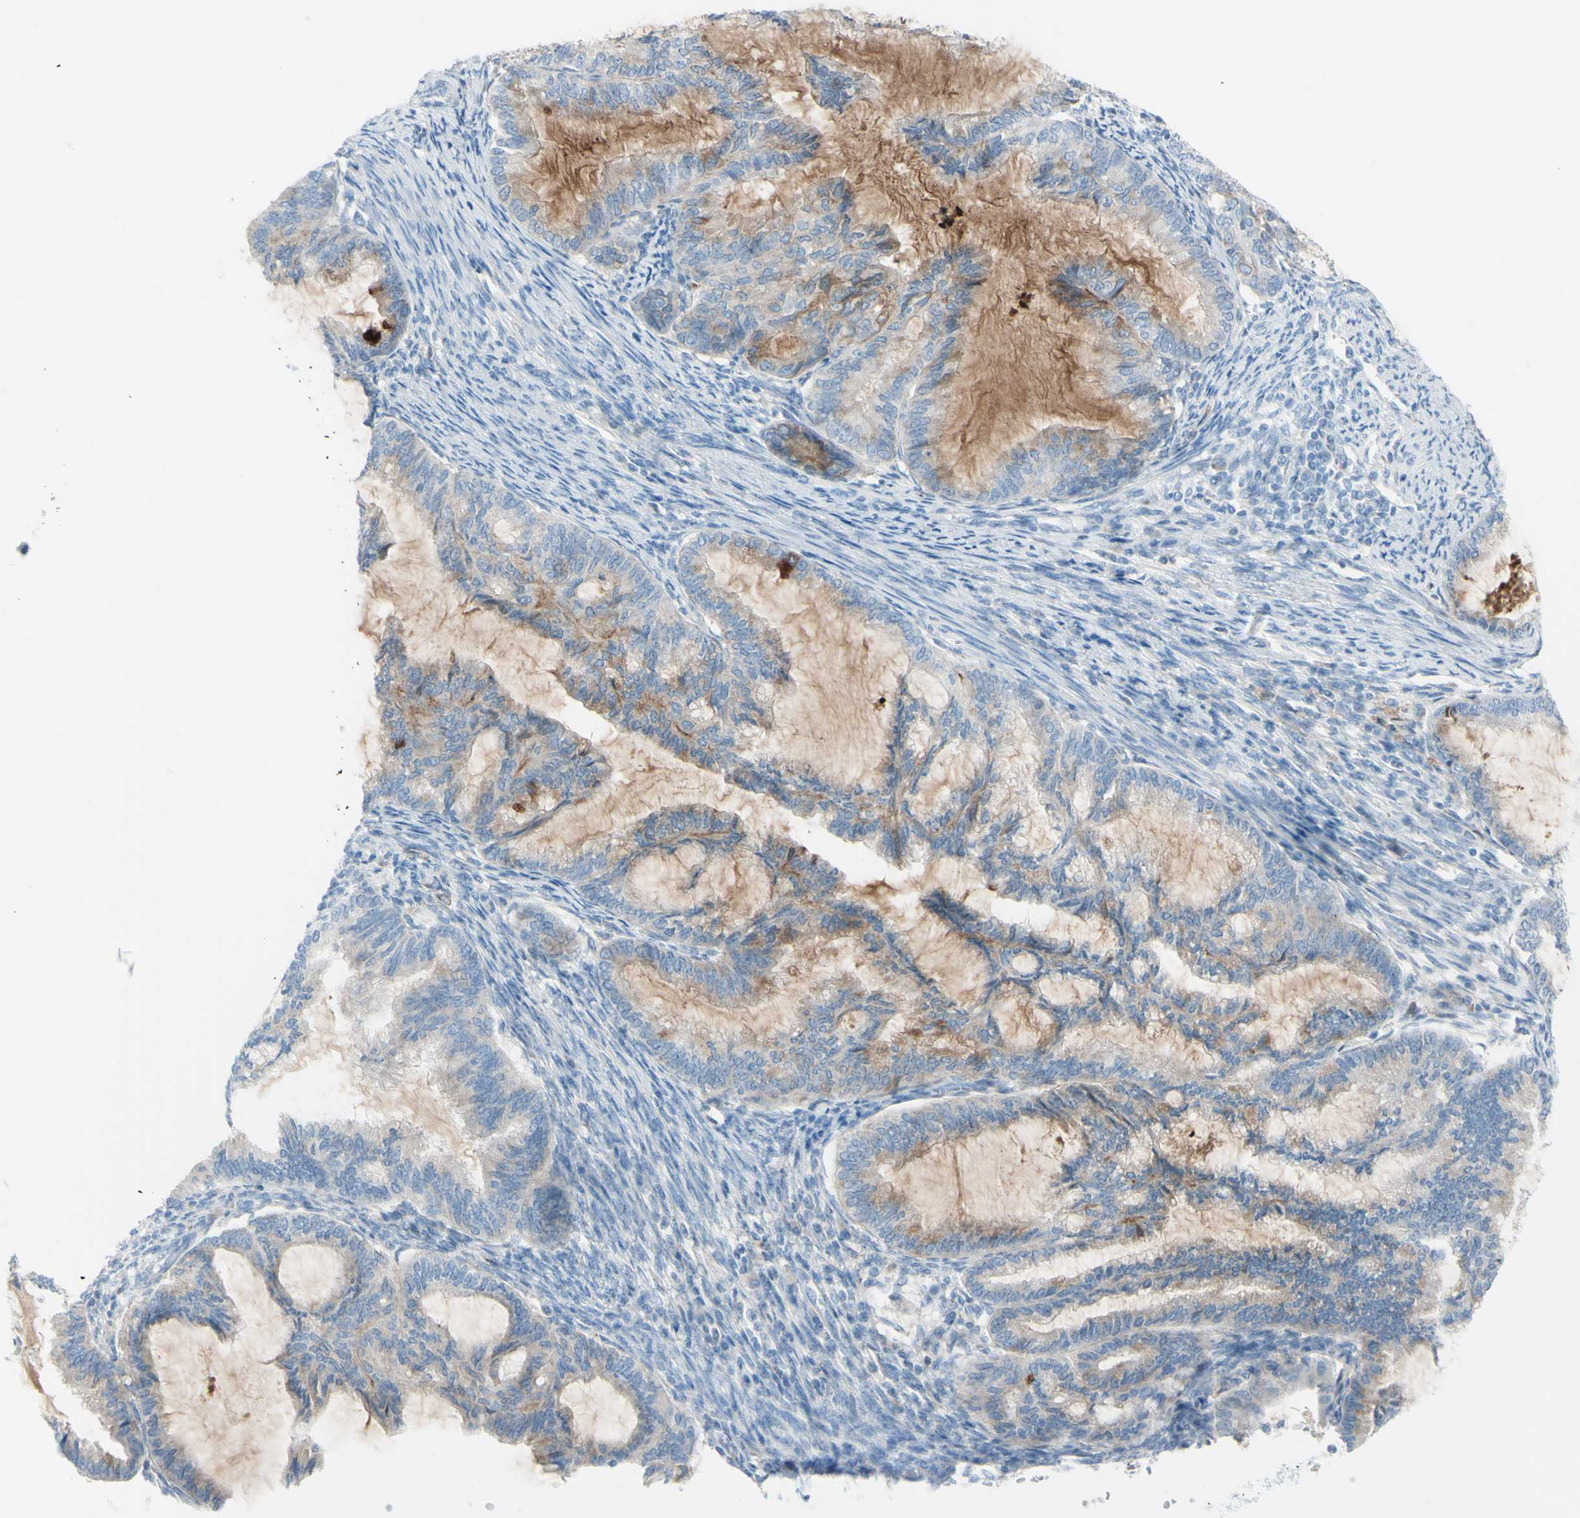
{"staining": {"intensity": "moderate", "quantity": ">75%", "location": "cytoplasmic/membranous"}, "tissue": "cervical cancer", "cell_type": "Tumor cells", "image_type": "cancer", "snomed": [{"axis": "morphology", "description": "Normal tissue, NOS"}, {"axis": "morphology", "description": "Adenocarcinoma, NOS"}, {"axis": "topography", "description": "Cervix"}, {"axis": "topography", "description": "Endometrium"}], "caption": "Adenocarcinoma (cervical) stained with DAB (3,3'-diaminobenzidine) immunohistochemistry (IHC) exhibits medium levels of moderate cytoplasmic/membranous positivity in about >75% of tumor cells.", "gene": "TFPI2", "patient": {"sex": "female", "age": 86}}